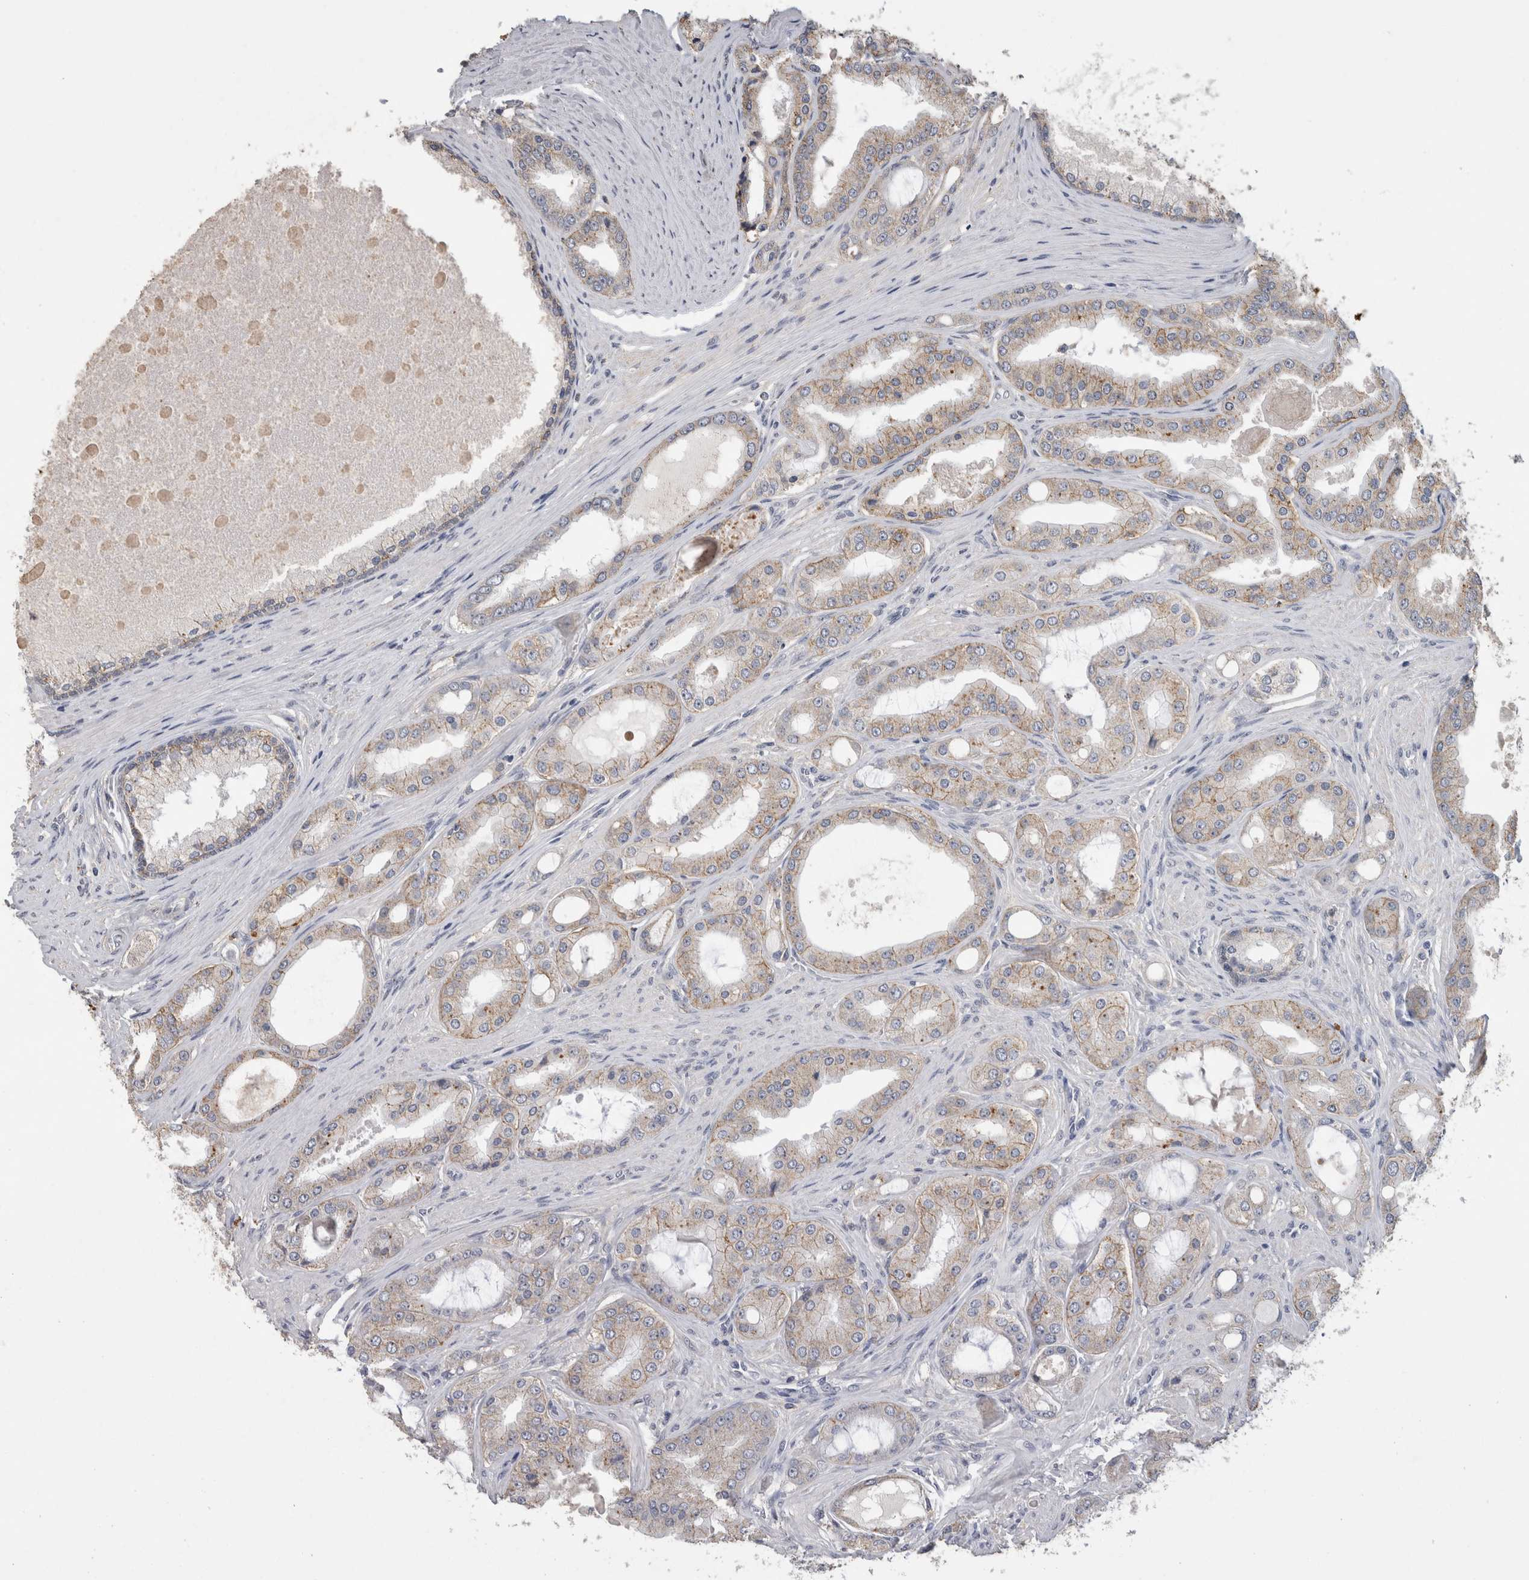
{"staining": {"intensity": "weak", "quantity": "25%-75%", "location": "cytoplasmic/membranous"}, "tissue": "prostate cancer", "cell_type": "Tumor cells", "image_type": "cancer", "snomed": [{"axis": "morphology", "description": "Adenocarcinoma, High grade"}, {"axis": "topography", "description": "Prostate"}], "caption": "A low amount of weak cytoplasmic/membranous staining is appreciated in about 25%-75% of tumor cells in prostate adenocarcinoma (high-grade) tissue. The staining was performed using DAB, with brown indicating positive protein expression. Nuclei are stained blue with hematoxylin.", "gene": "CNTFR", "patient": {"sex": "male", "age": 60}}